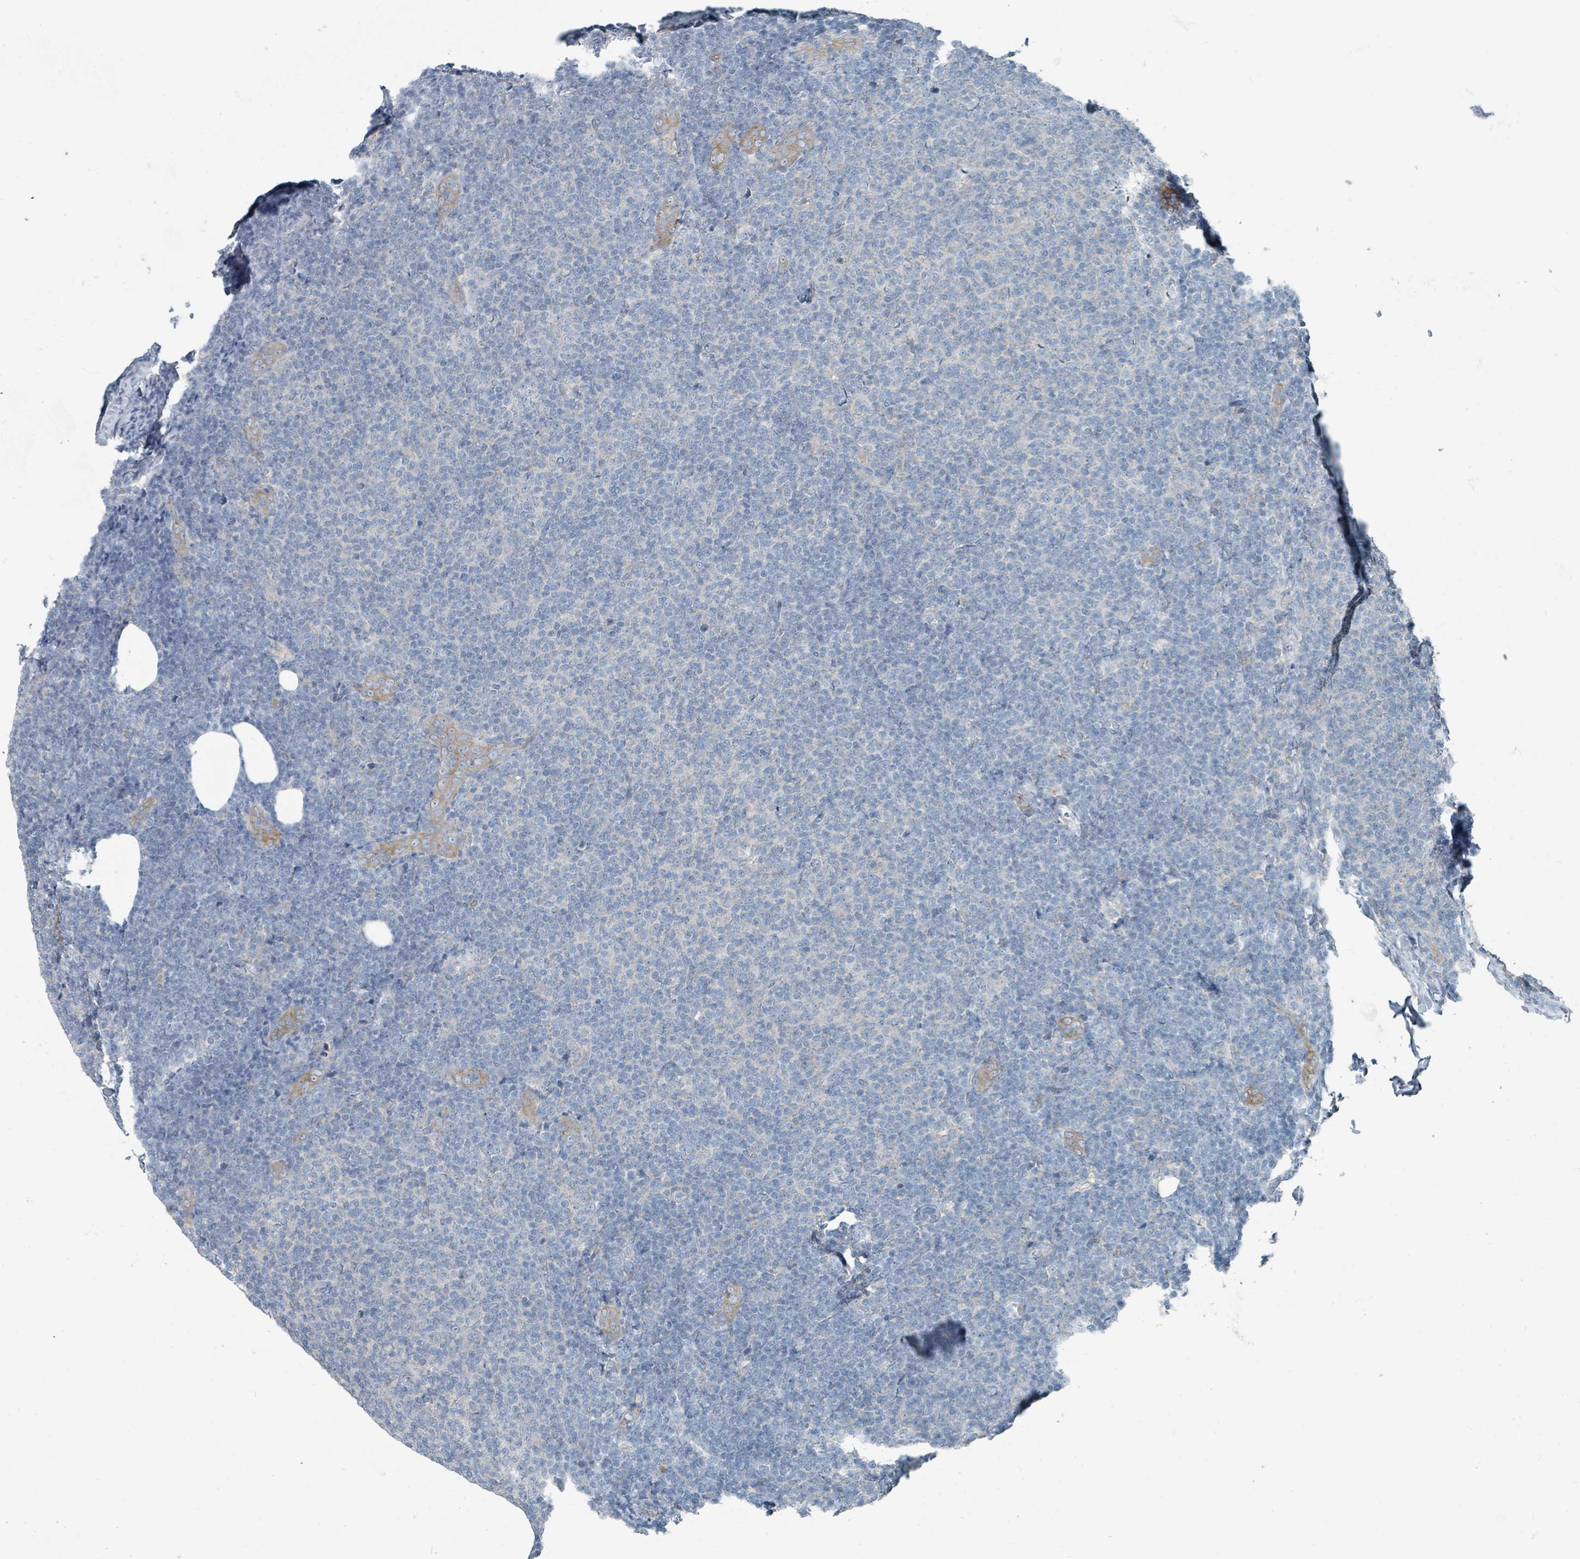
{"staining": {"intensity": "negative", "quantity": "none", "location": "none"}, "tissue": "lymphoma", "cell_type": "Tumor cells", "image_type": "cancer", "snomed": [{"axis": "morphology", "description": "Malignant lymphoma, non-Hodgkin's type, Low grade"}, {"axis": "topography", "description": "Lymph node"}], "caption": "Immunohistochemical staining of human malignant lymphoma, non-Hodgkin's type (low-grade) demonstrates no significant expression in tumor cells.", "gene": "RASA4", "patient": {"sex": "male", "age": 66}}